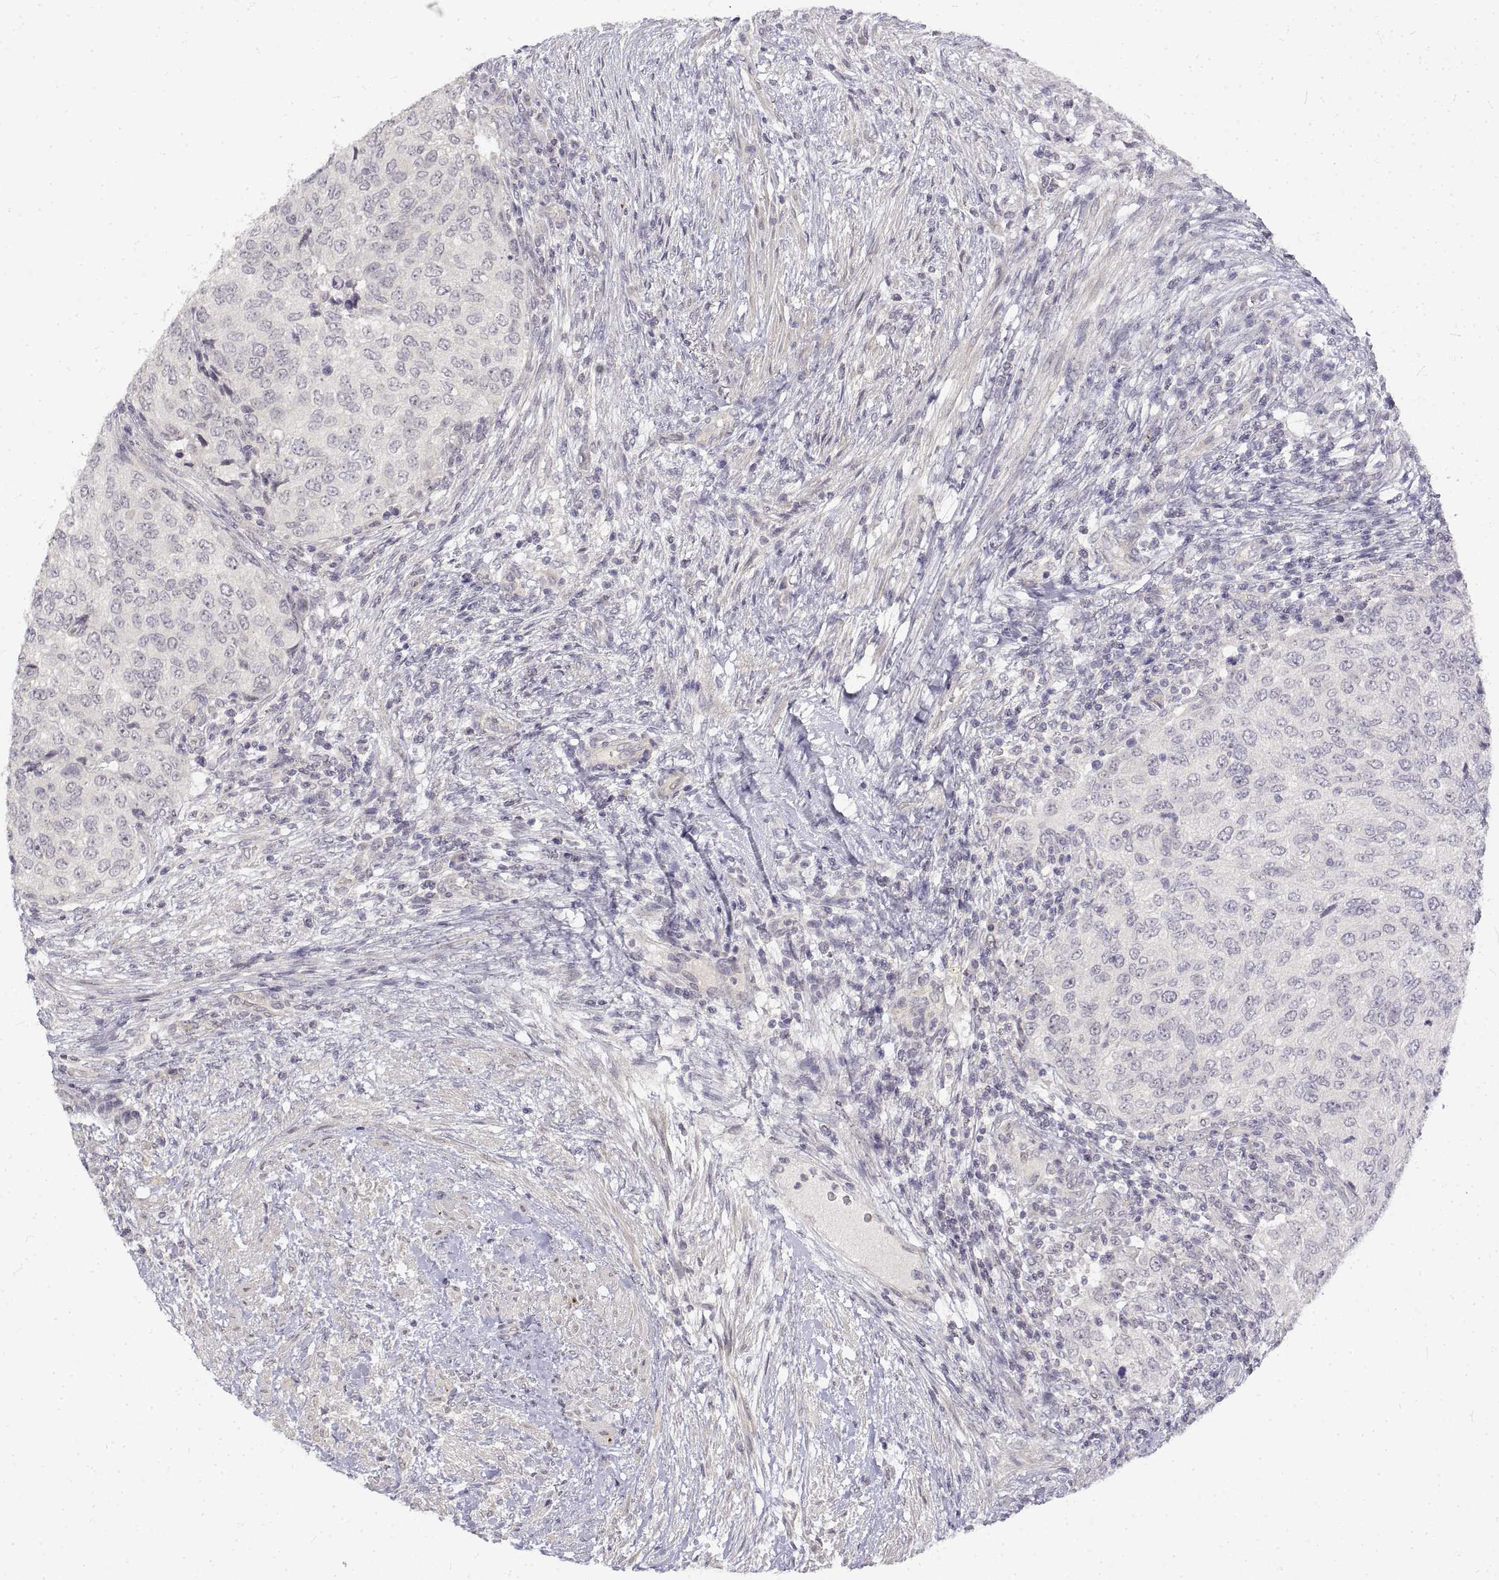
{"staining": {"intensity": "negative", "quantity": "none", "location": "none"}, "tissue": "urothelial cancer", "cell_type": "Tumor cells", "image_type": "cancer", "snomed": [{"axis": "morphology", "description": "Urothelial carcinoma, High grade"}, {"axis": "topography", "description": "Urinary bladder"}], "caption": "An image of urothelial carcinoma (high-grade) stained for a protein displays no brown staining in tumor cells.", "gene": "ANO2", "patient": {"sex": "female", "age": 78}}